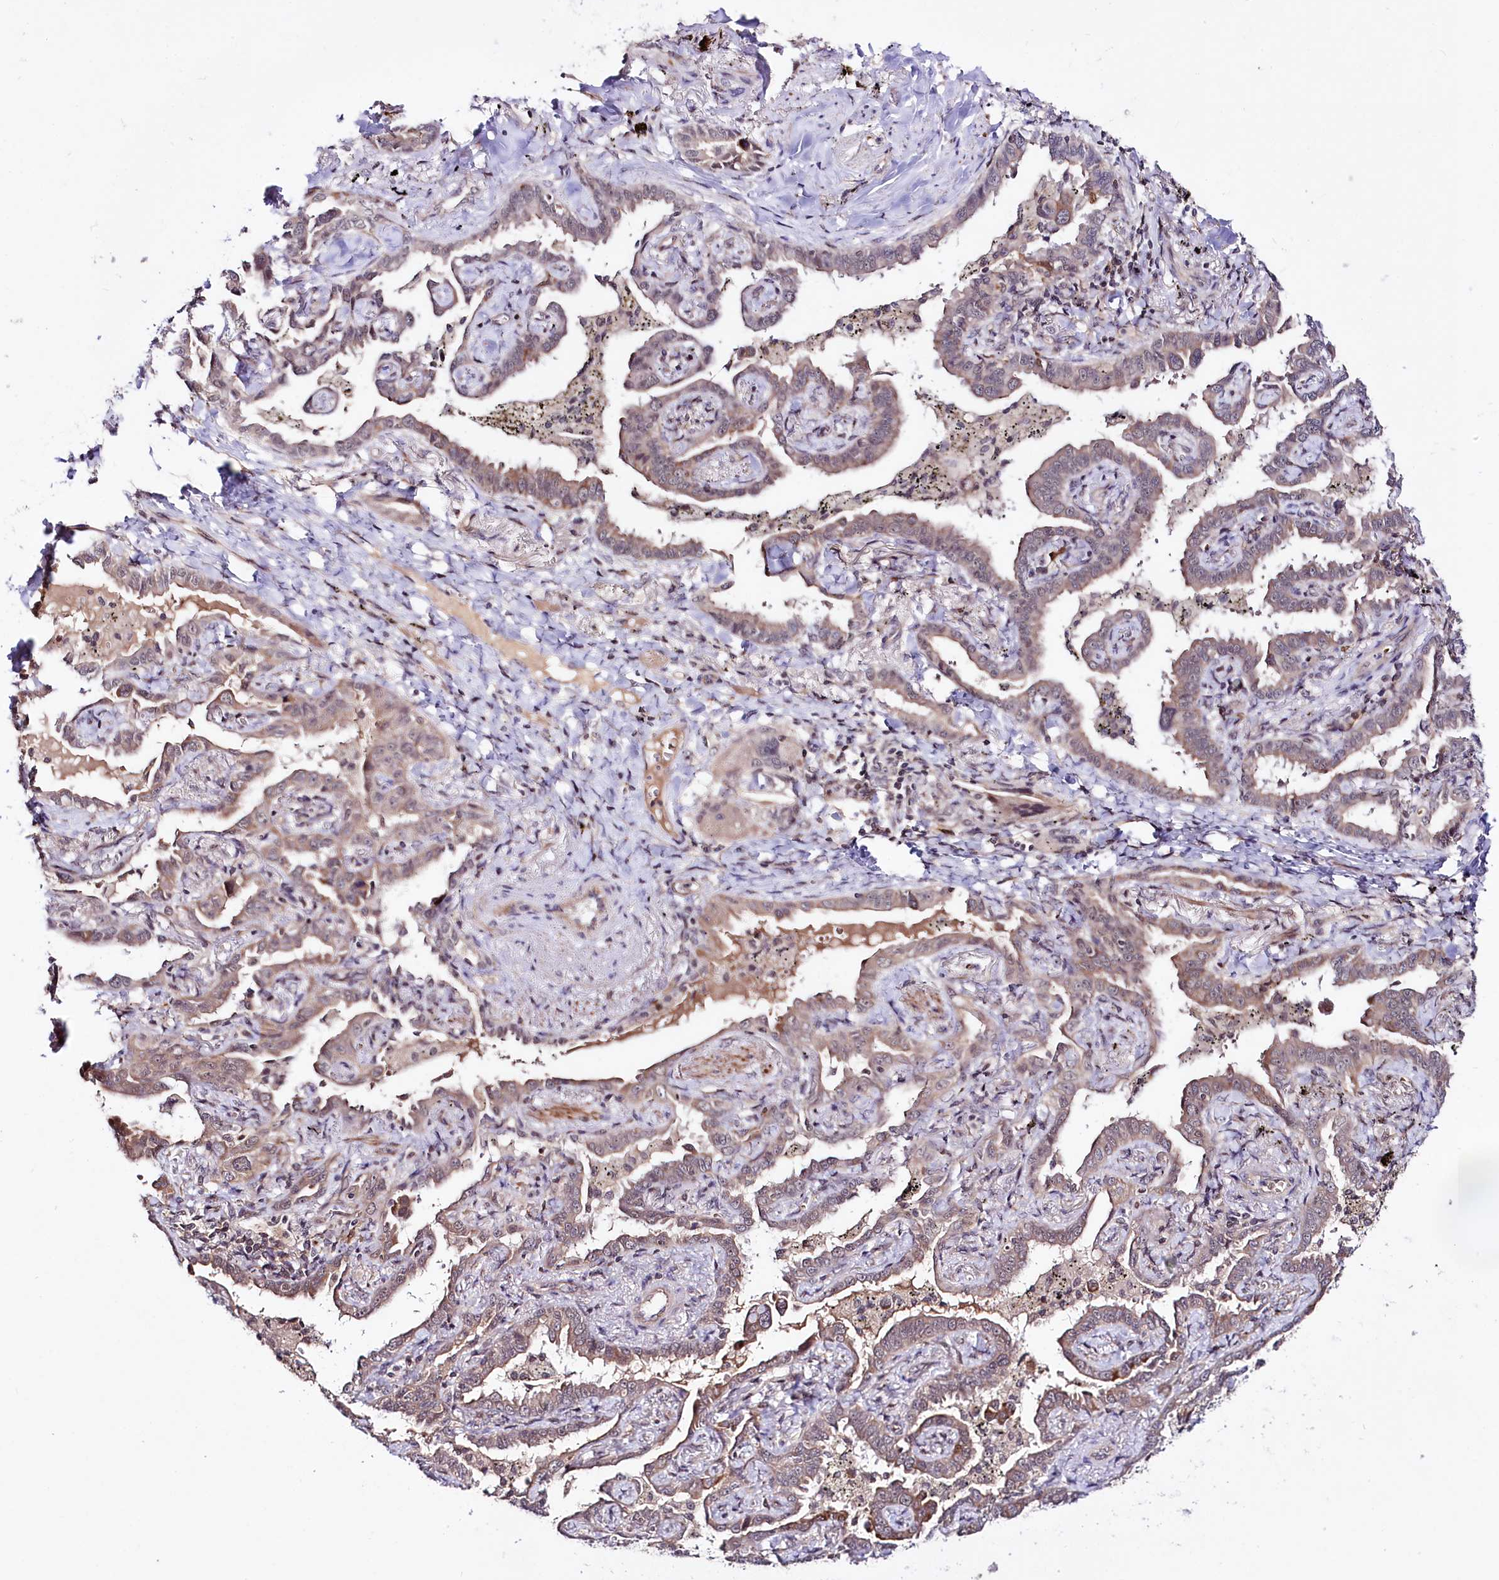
{"staining": {"intensity": "weak", "quantity": "<25%", "location": "cytoplasmic/membranous"}, "tissue": "lung cancer", "cell_type": "Tumor cells", "image_type": "cancer", "snomed": [{"axis": "morphology", "description": "Adenocarcinoma, NOS"}, {"axis": "topography", "description": "Lung"}], "caption": "An IHC image of adenocarcinoma (lung) is shown. There is no staining in tumor cells of adenocarcinoma (lung). (DAB (3,3'-diaminobenzidine) immunohistochemistry, high magnification).", "gene": "TAFAZZIN", "patient": {"sex": "male", "age": 67}}